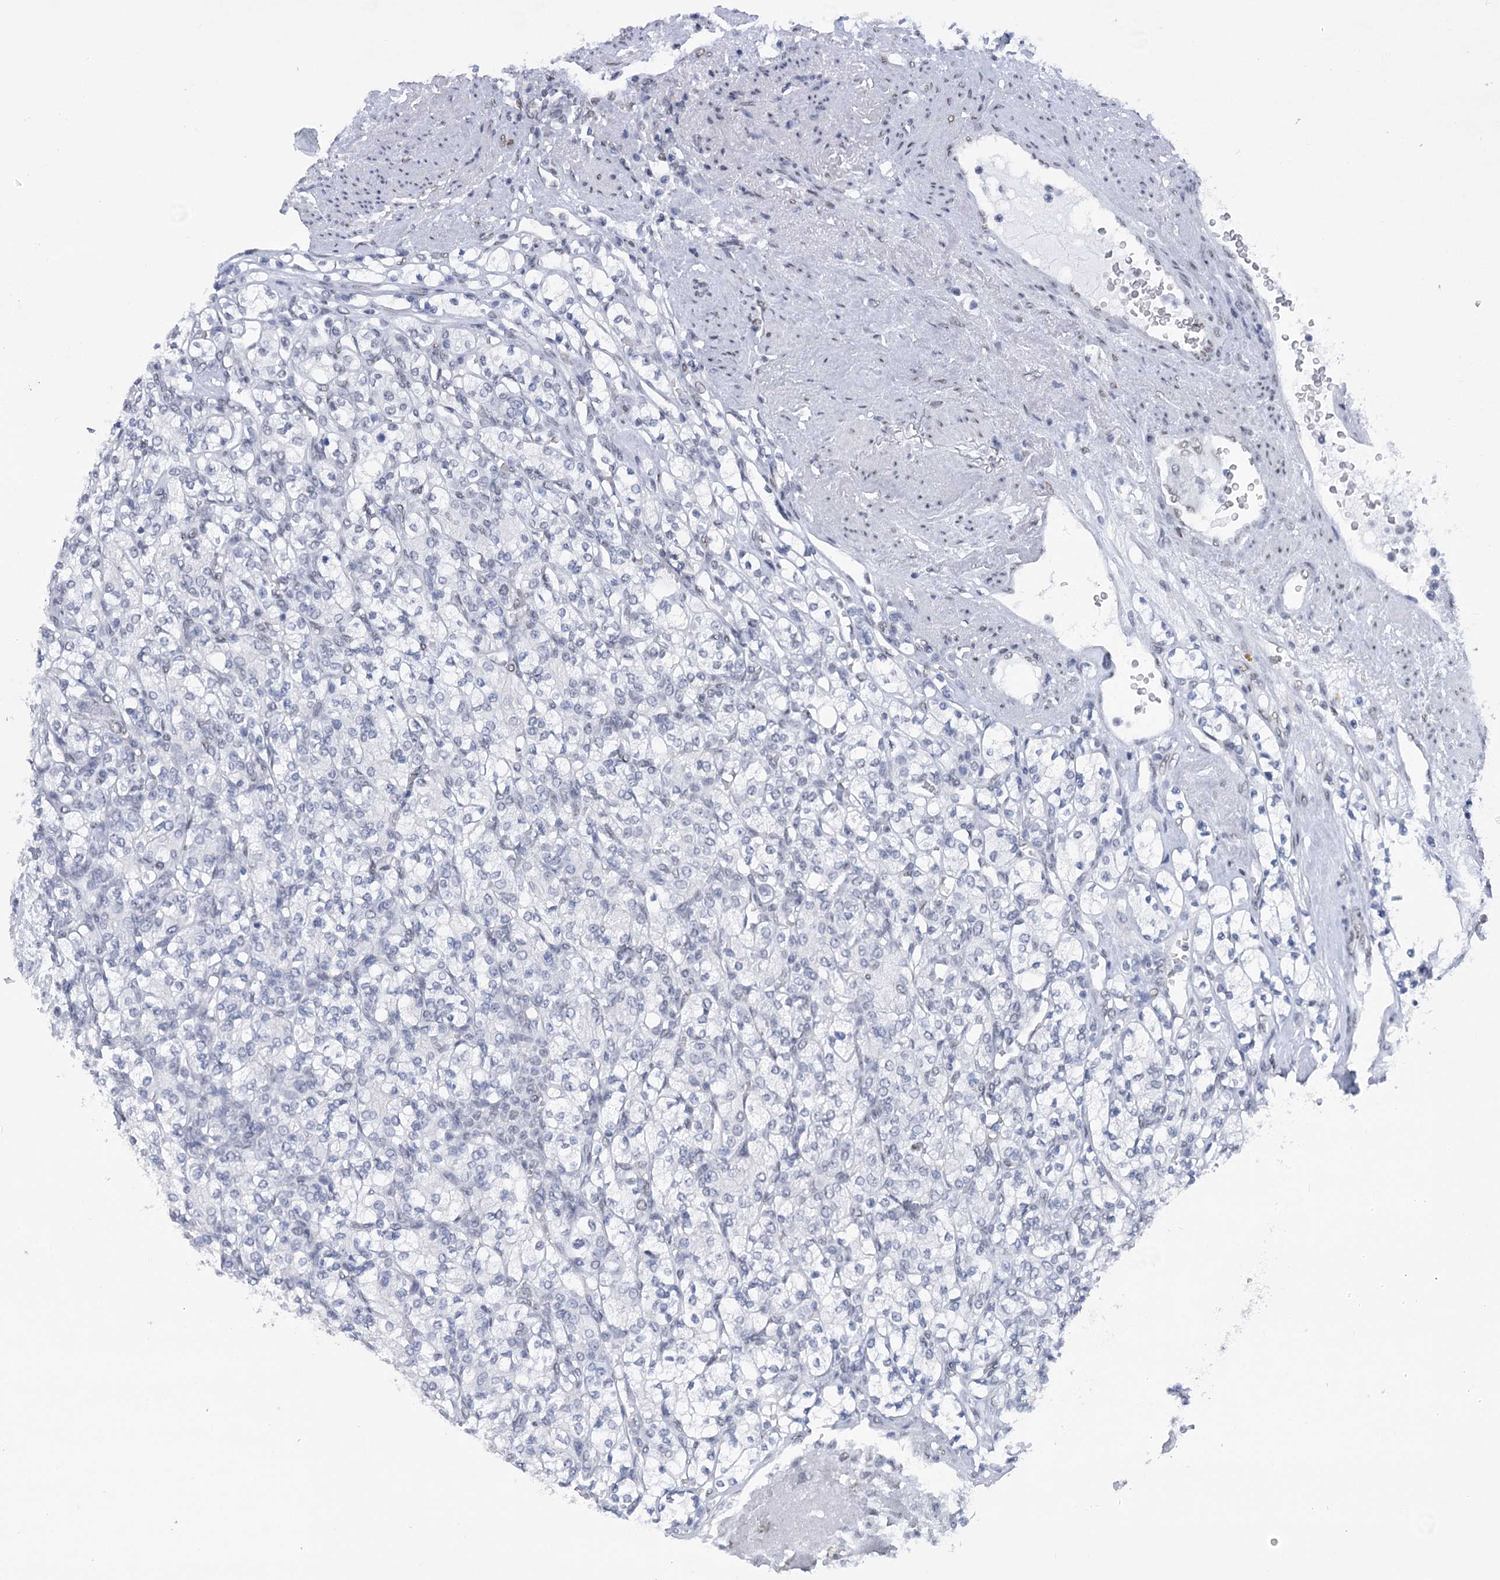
{"staining": {"intensity": "negative", "quantity": "none", "location": "none"}, "tissue": "renal cancer", "cell_type": "Tumor cells", "image_type": "cancer", "snomed": [{"axis": "morphology", "description": "Adenocarcinoma, NOS"}, {"axis": "topography", "description": "Kidney"}], "caption": "The immunohistochemistry (IHC) histopathology image has no significant expression in tumor cells of adenocarcinoma (renal) tissue. (DAB immunohistochemistry (IHC) visualized using brightfield microscopy, high magnification).", "gene": "HNRNPA0", "patient": {"sex": "male", "age": 77}}